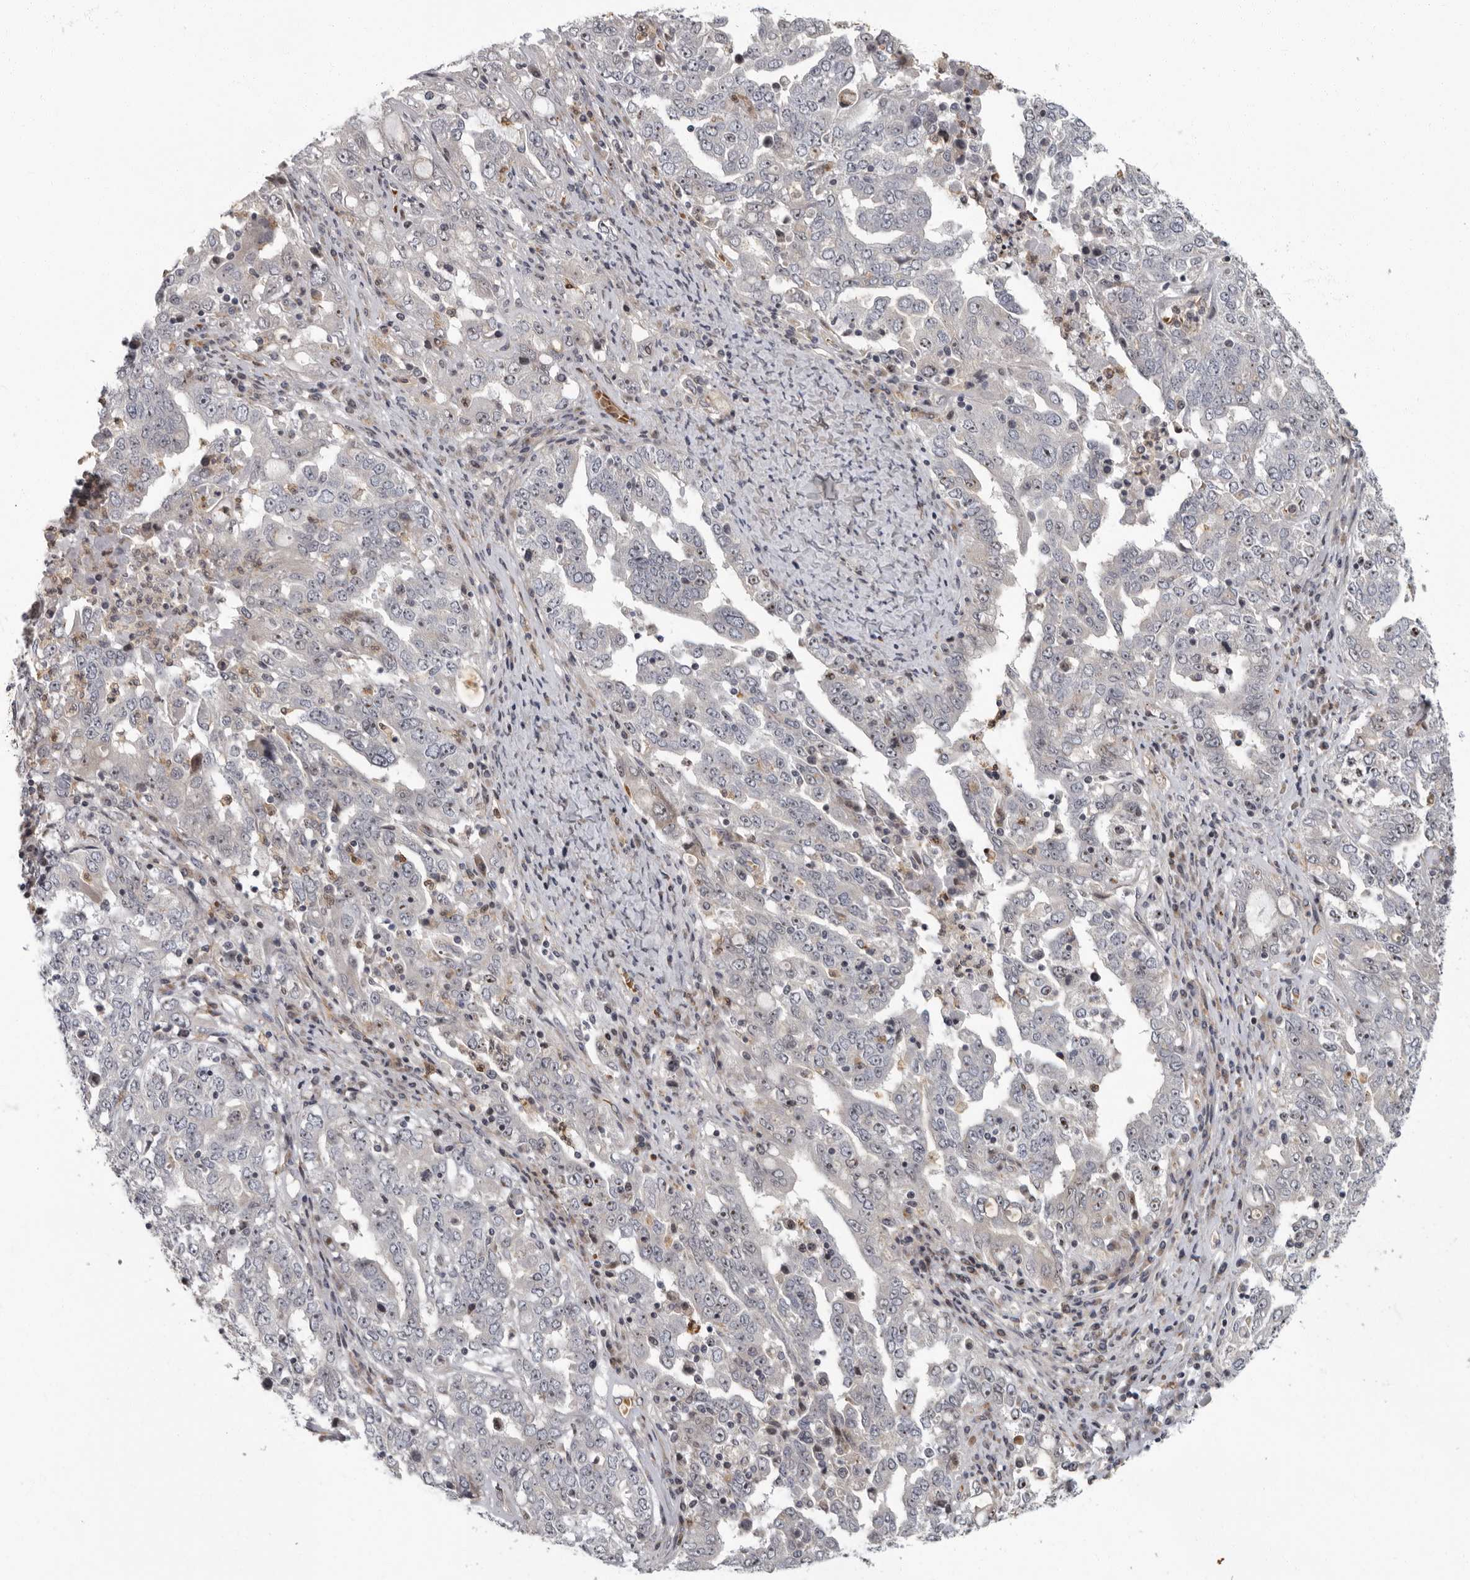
{"staining": {"intensity": "negative", "quantity": "none", "location": "none"}, "tissue": "ovarian cancer", "cell_type": "Tumor cells", "image_type": "cancer", "snomed": [{"axis": "morphology", "description": "Carcinoma, endometroid"}, {"axis": "topography", "description": "Ovary"}], "caption": "Immunohistochemical staining of ovarian cancer demonstrates no significant positivity in tumor cells. (Brightfield microscopy of DAB immunohistochemistry (IHC) at high magnification).", "gene": "PDCD11", "patient": {"sex": "female", "age": 62}}